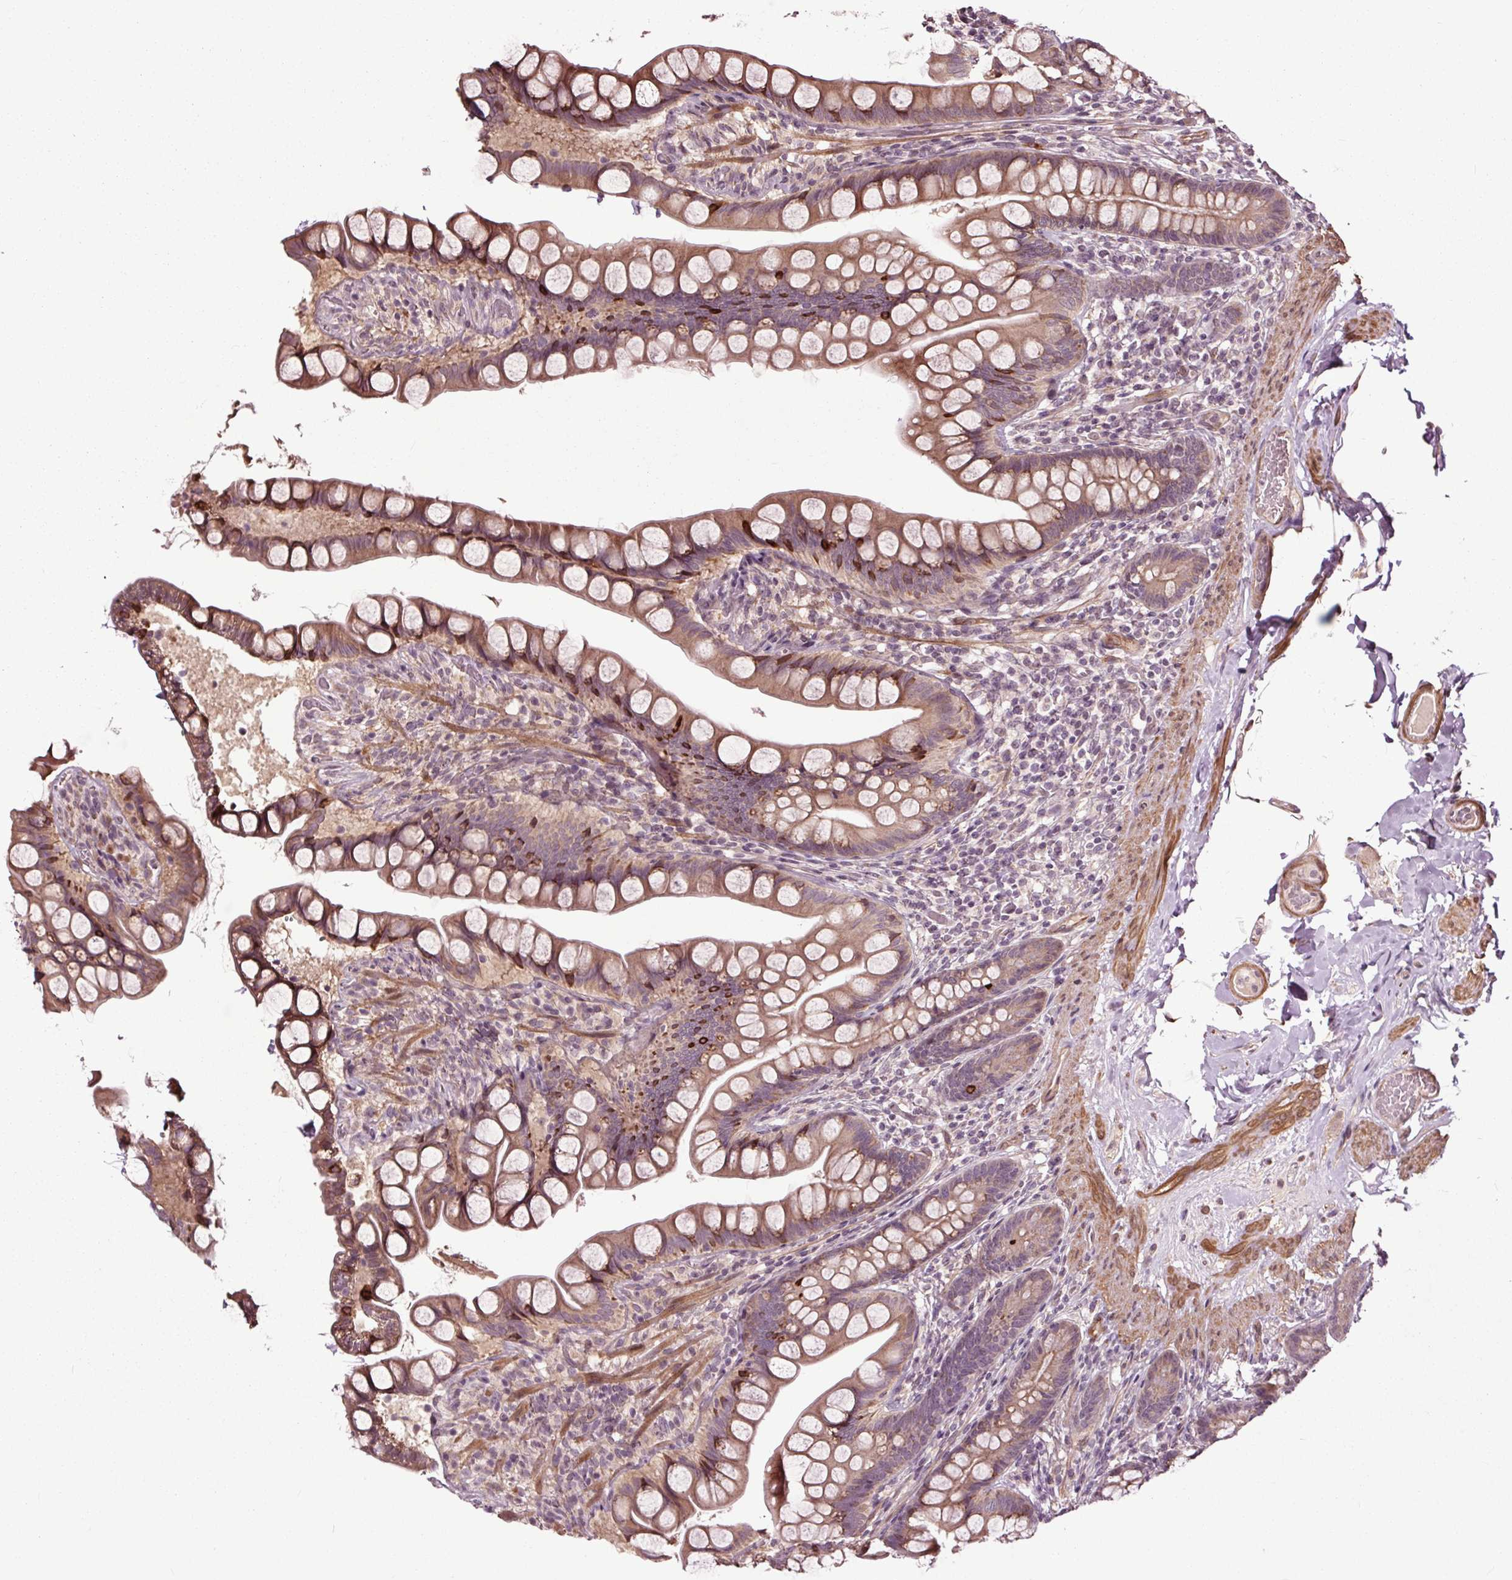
{"staining": {"intensity": "moderate", "quantity": "25%-75%", "location": "cytoplasmic/membranous"}, "tissue": "small intestine", "cell_type": "Glandular cells", "image_type": "normal", "snomed": [{"axis": "morphology", "description": "Normal tissue, NOS"}, {"axis": "topography", "description": "Small intestine"}], "caption": "Approximately 25%-75% of glandular cells in unremarkable small intestine demonstrate moderate cytoplasmic/membranous protein staining as visualized by brown immunohistochemical staining.", "gene": "HAUS5", "patient": {"sex": "male", "age": 70}}